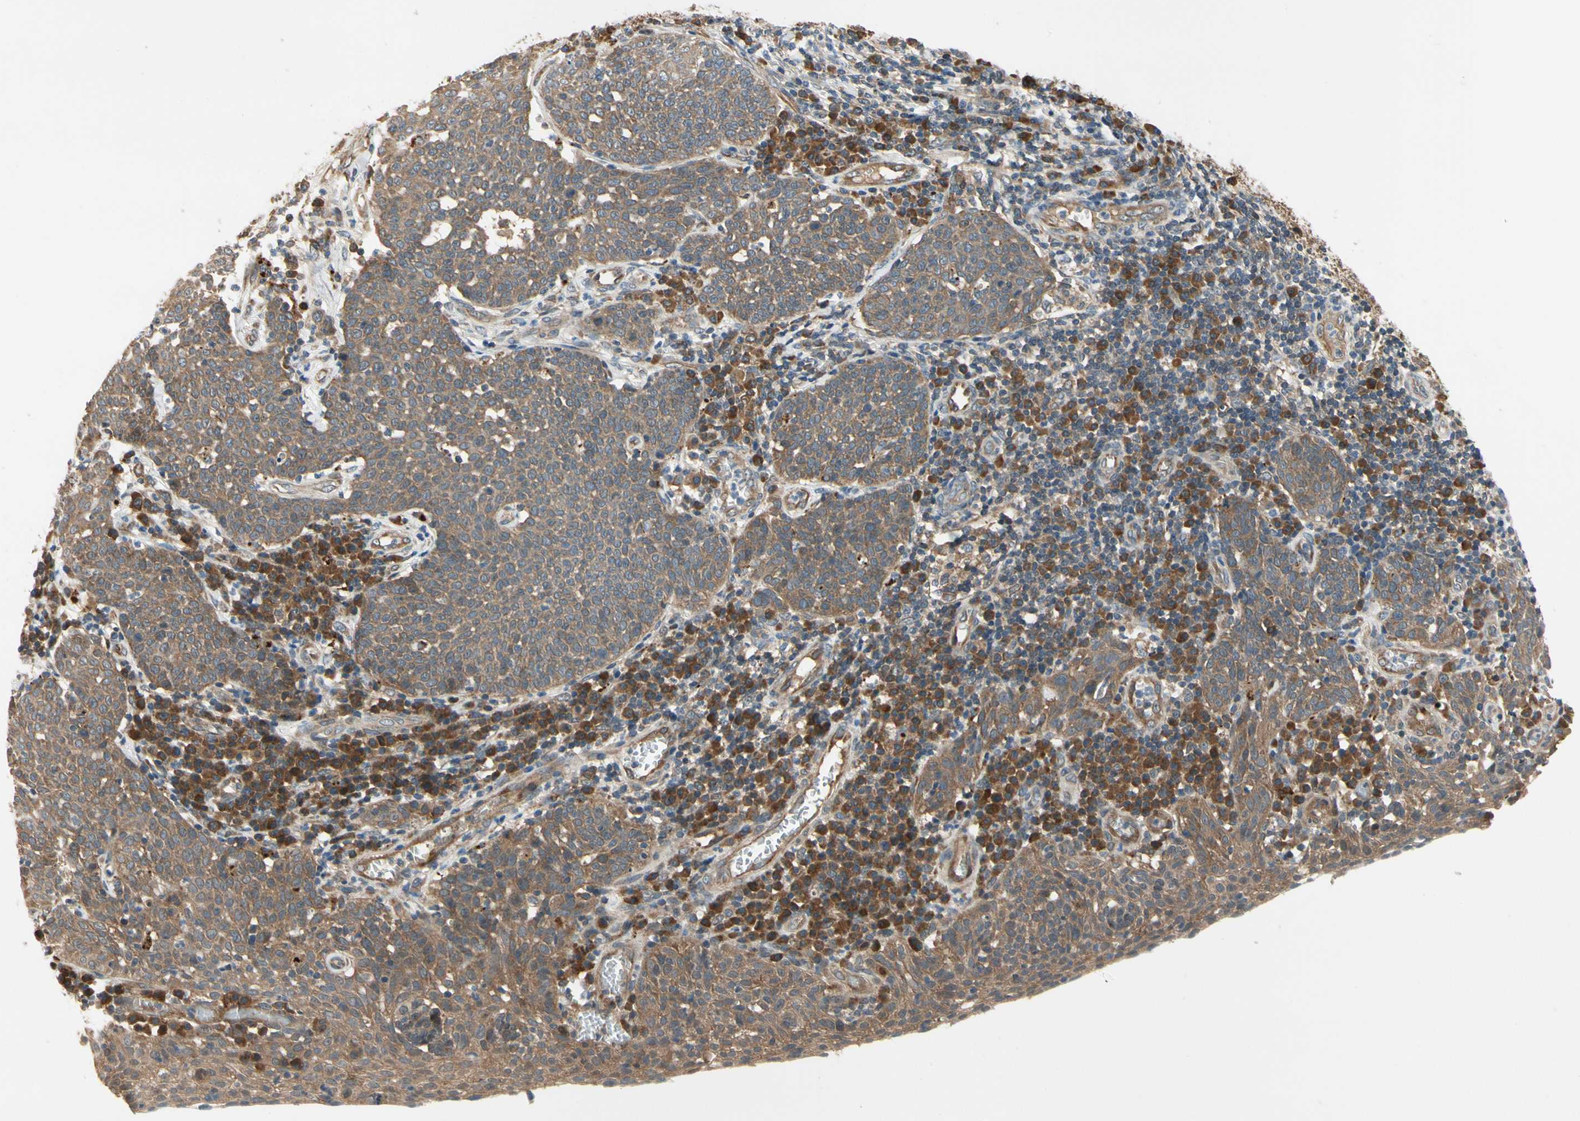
{"staining": {"intensity": "moderate", "quantity": ">75%", "location": "cytoplasmic/membranous"}, "tissue": "cervical cancer", "cell_type": "Tumor cells", "image_type": "cancer", "snomed": [{"axis": "morphology", "description": "Squamous cell carcinoma, NOS"}, {"axis": "topography", "description": "Cervix"}], "caption": "There is medium levels of moderate cytoplasmic/membranous expression in tumor cells of cervical cancer, as demonstrated by immunohistochemical staining (brown color).", "gene": "TDRP", "patient": {"sex": "female", "age": 34}}